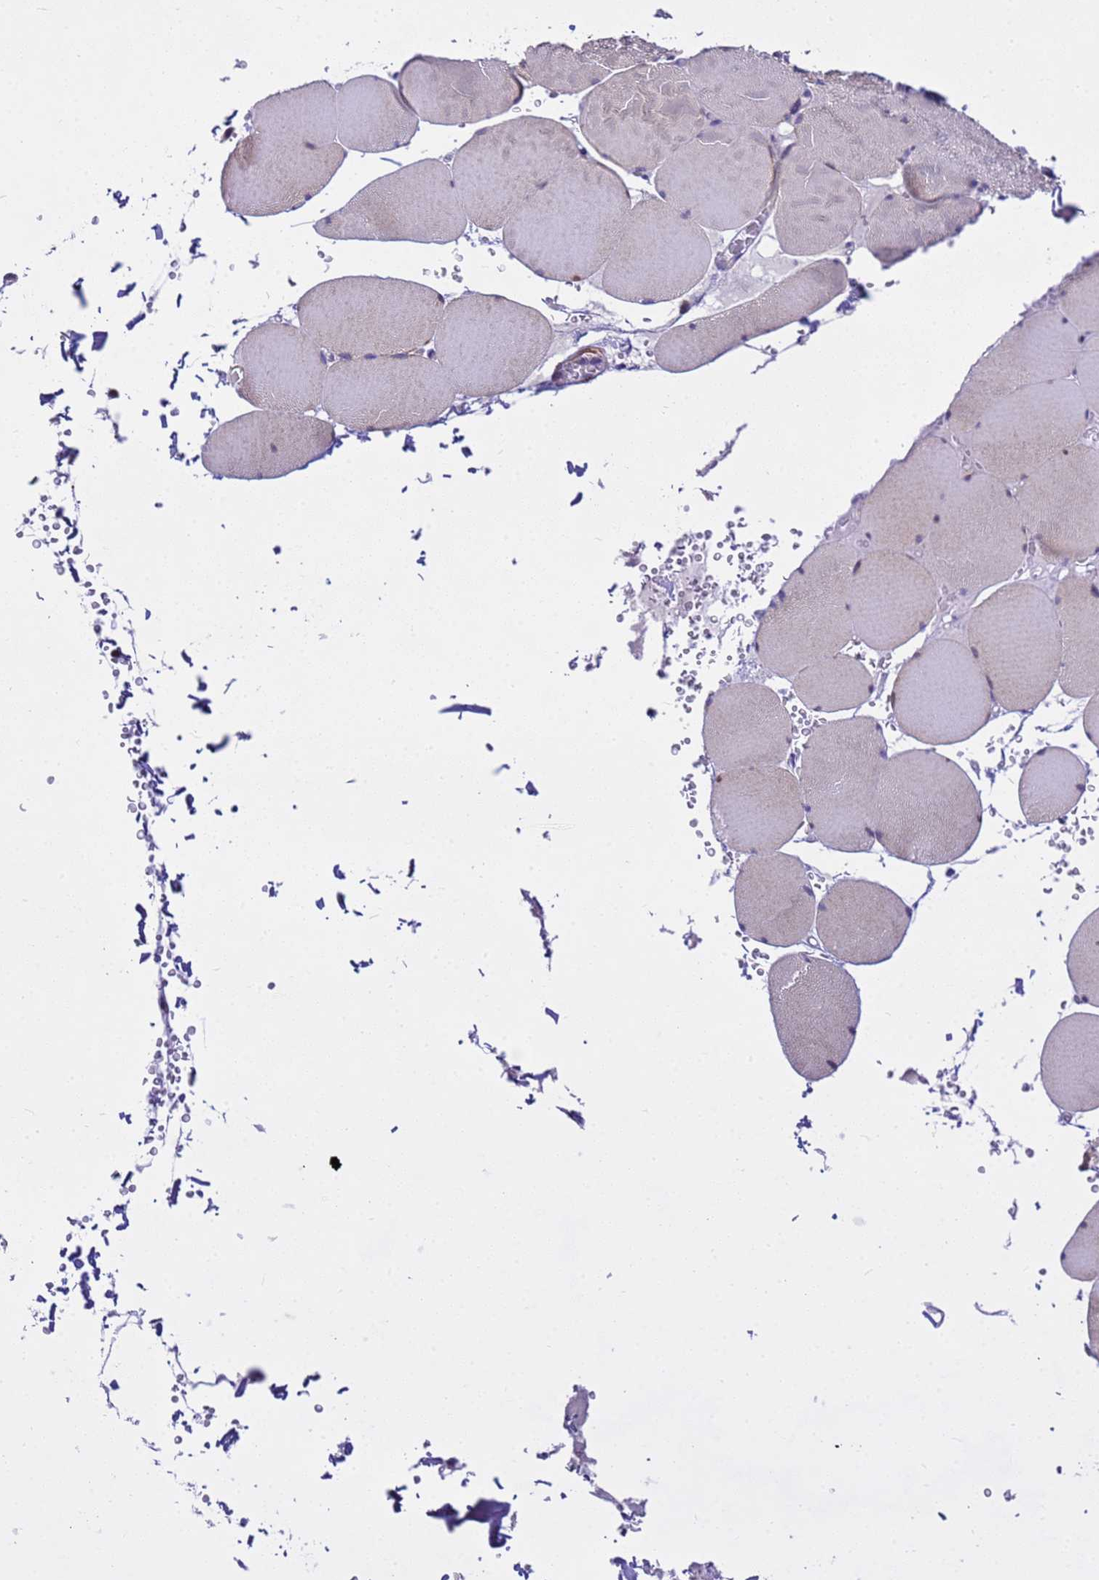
{"staining": {"intensity": "weak", "quantity": "25%-75%", "location": "cytoplasmic/membranous"}, "tissue": "skeletal muscle", "cell_type": "Myocytes", "image_type": "normal", "snomed": [{"axis": "morphology", "description": "Normal tissue, NOS"}, {"axis": "topography", "description": "Skeletal muscle"}, {"axis": "topography", "description": "Head-Neck"}], "caption": "Protein expression analysis of normal skeletal muscle shows weak cytoplasmic/membranous staining in approximately 25%-75% of myocytes.", "gene": "P2RX7", "patient": {"sex": "male", "age": 66}}